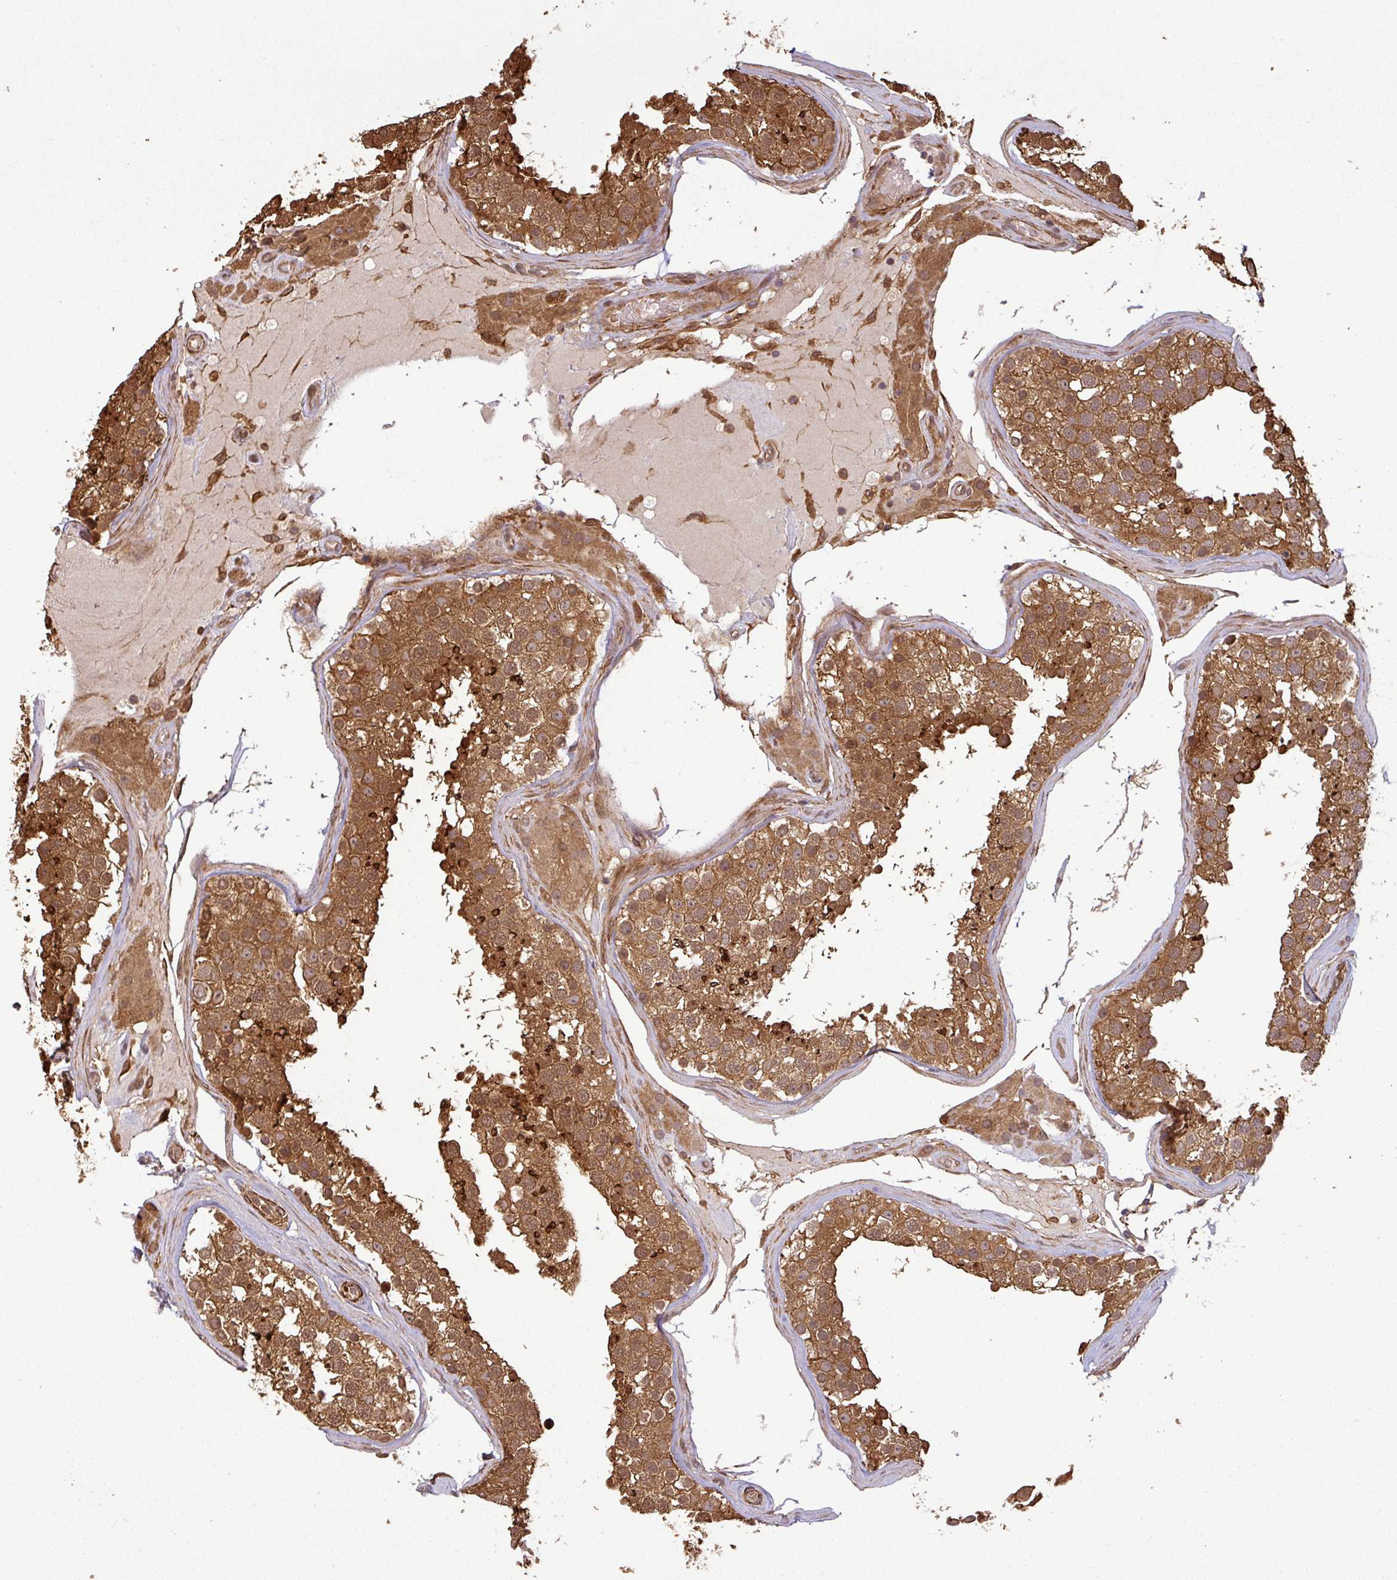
{"staining": {"intensity": "strong", "quantity": "25%-75%", "location": "cytoplasmic/membranous"}, "tissue": "testis", "cell_type": "Cells in seminiferous ducts", "image_type": "normal", "snomed": [{"axis": "morphology", "description": "Normal tissue, NOS"}, {"axis": "topography", "description": "Testis"}], "caption": "Protein staining by IHC demonstrates strong cytoplasmic/membranous expression in approximately 25%-75% of cells in seminiferous ducts in unremarkable testis.", "gene": "MAP3K6", "patient": {"sex": "male", "age": 46}}